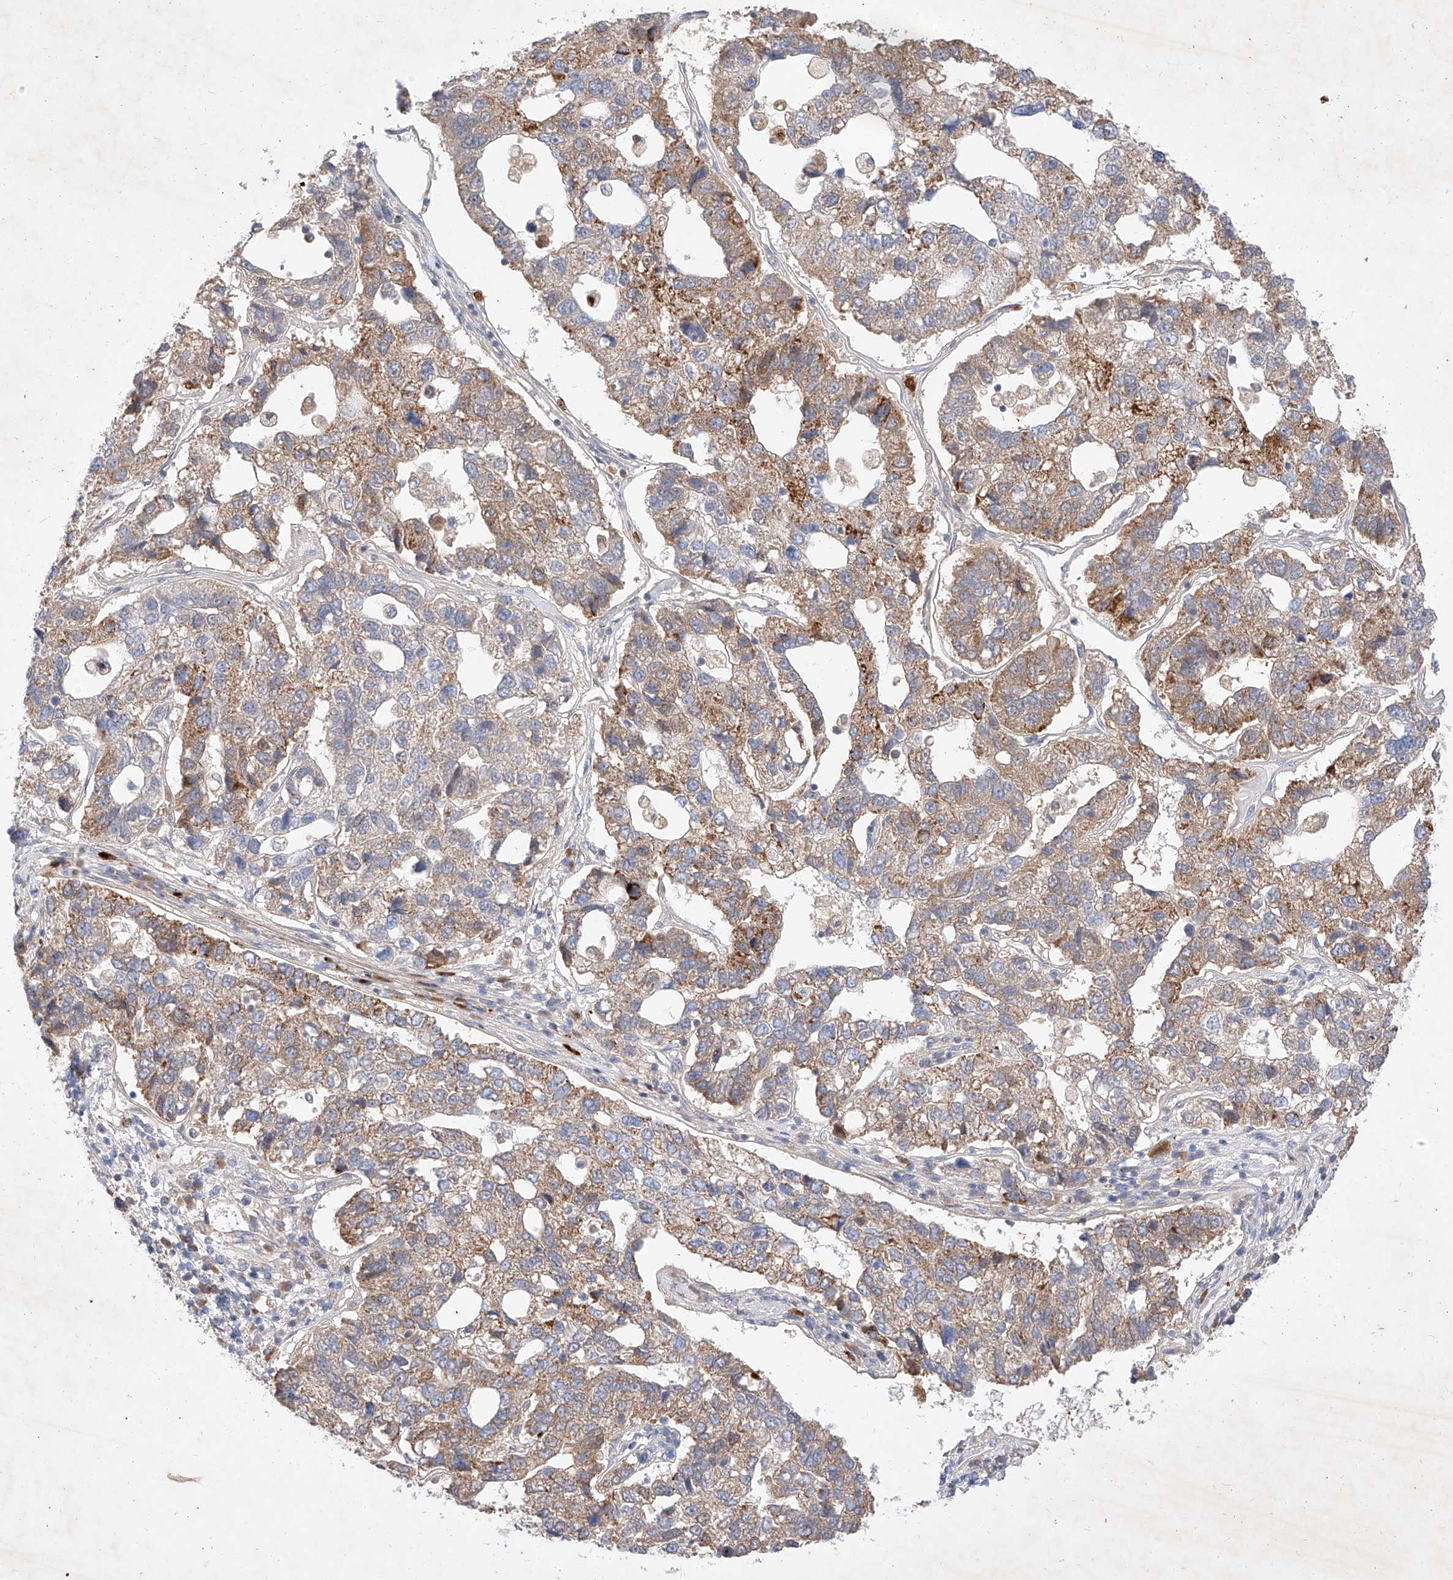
{"staining": {"intensity": "moderate", "quantity": "25%-75%", "location": "cytoplasmic/membranous"}, "tissue": "pancreatic cancer", "cell_type": "Tumor cells", "image_type": "cancer", "snomed": [{"axis": "morphology", "description": "Adenocarcinoma, NOS"}, {"axis": "topography", "description": "Pancreas"}], "caption": "Immunohistochemistry (IHC) image of neoplastic tissue: human pancreatic cancer (adenocarcinoma) stained using immunohistochemistry shows medium levels of moderate protein expression localized specifically in the cytoplasmic/membranous of tumor cells, appearing as a cytoplasmic/membranous brown color.", "gene": "OSGEPL1", "patient": {"sex": "female", "age": 61}}